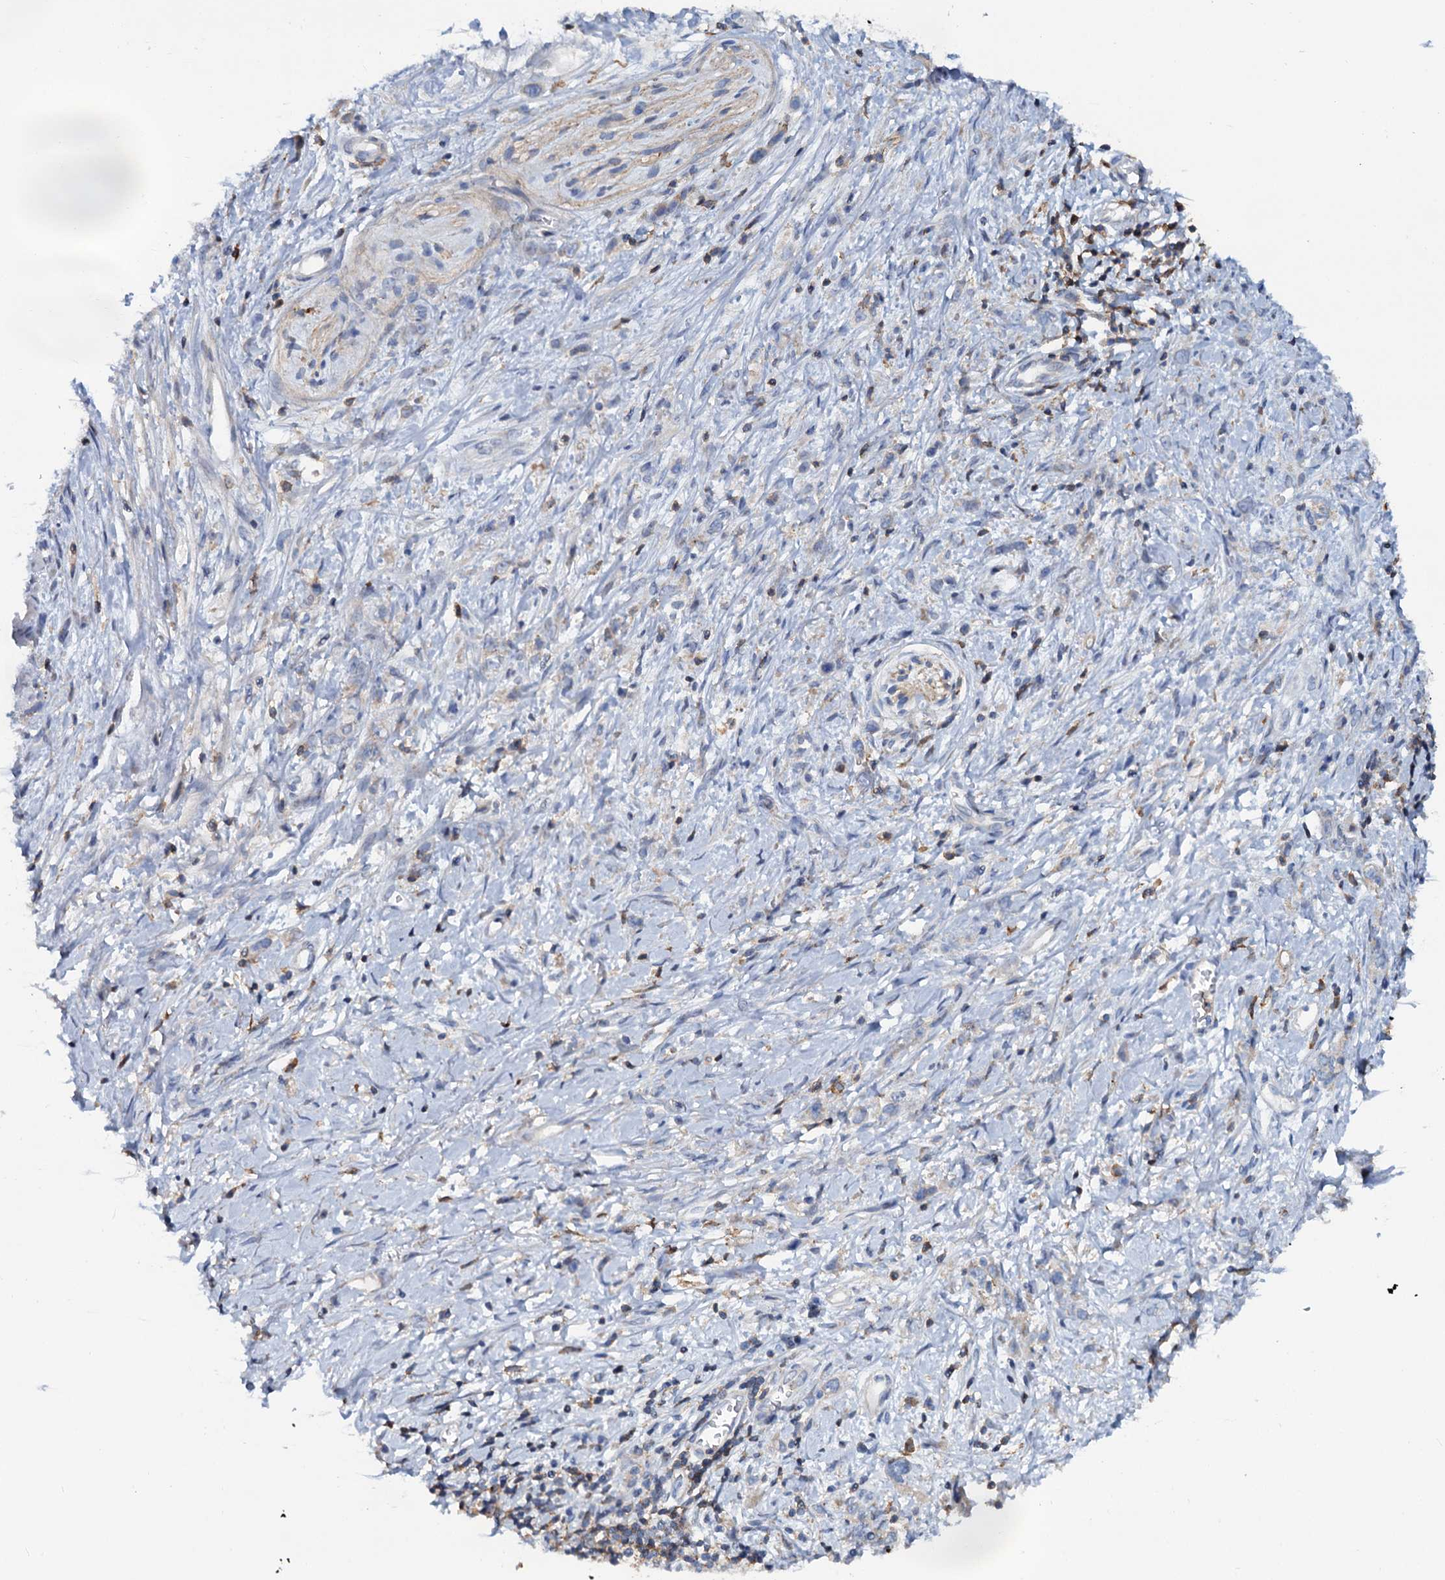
{"staining": {"intensity": "negative", "quantity": "none", "location": "none"}, "tissue": "stomach cancer", "cell_type": "Tumor cells", "image_type": "cancer", "snomed": [{"axis": "morphology", "description": "Adenocarcinoma, NOS"}, {"axis": "topography", "description": "Stomach"}], "caption": "Immunohistochemistry of adenocarcinoma (stomach) shows no positivity in tumor cells. The staining was performed using DAB (3,3'-diaminobenzidine) to visualize the protein expression in brown, while the nuclei were stained in blue with hematoxylin (Magnification: 20x).", "gene": "LRCH4", "patient": {"sex": "female", "age": 76}}